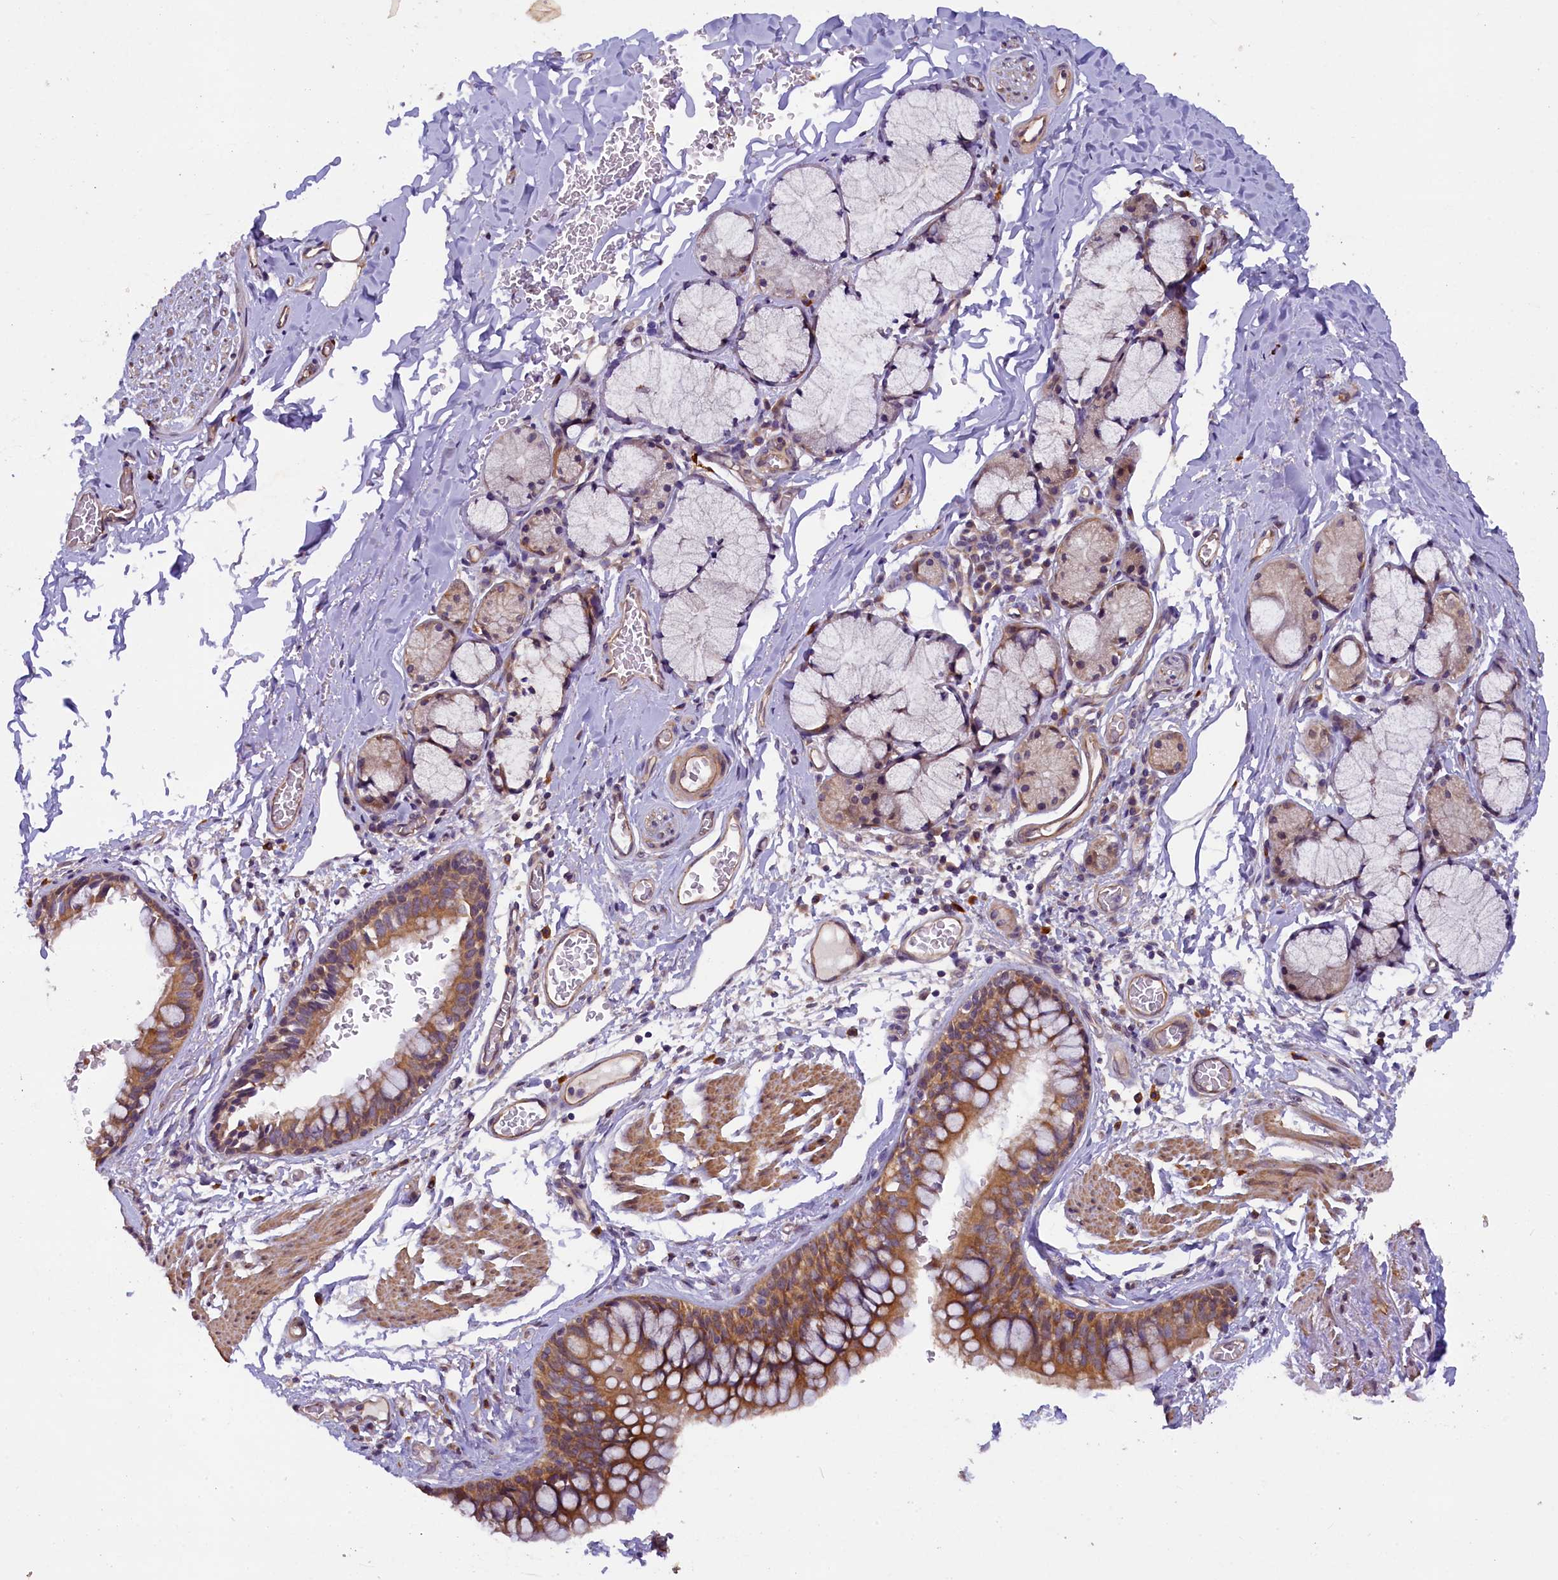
{"staining": {"intensity": "moderate", "quantity": ">75%", "location": "cytoplasmic/membranous"}, "tissue": "bronchus", "cell_type": "Respiratory epithelial cells", "image_type": "normal", "snomed": [{"axis": "morphology", "description": "Normal tissue, NOS"}, {"axis": "topography", "description": "Cartilage tissue"}, {"axis": "topography", "description": "Bronchus"}], "caption": "Moderate cytoplasmic/membranous expression for a protein is appreciated in about >75% of respiratory epithelial cells of normal bronchus using immunohistochemistry (IHC).", "gene": "CCDC9B", "patient": {"sex": "female", "age": 36}}